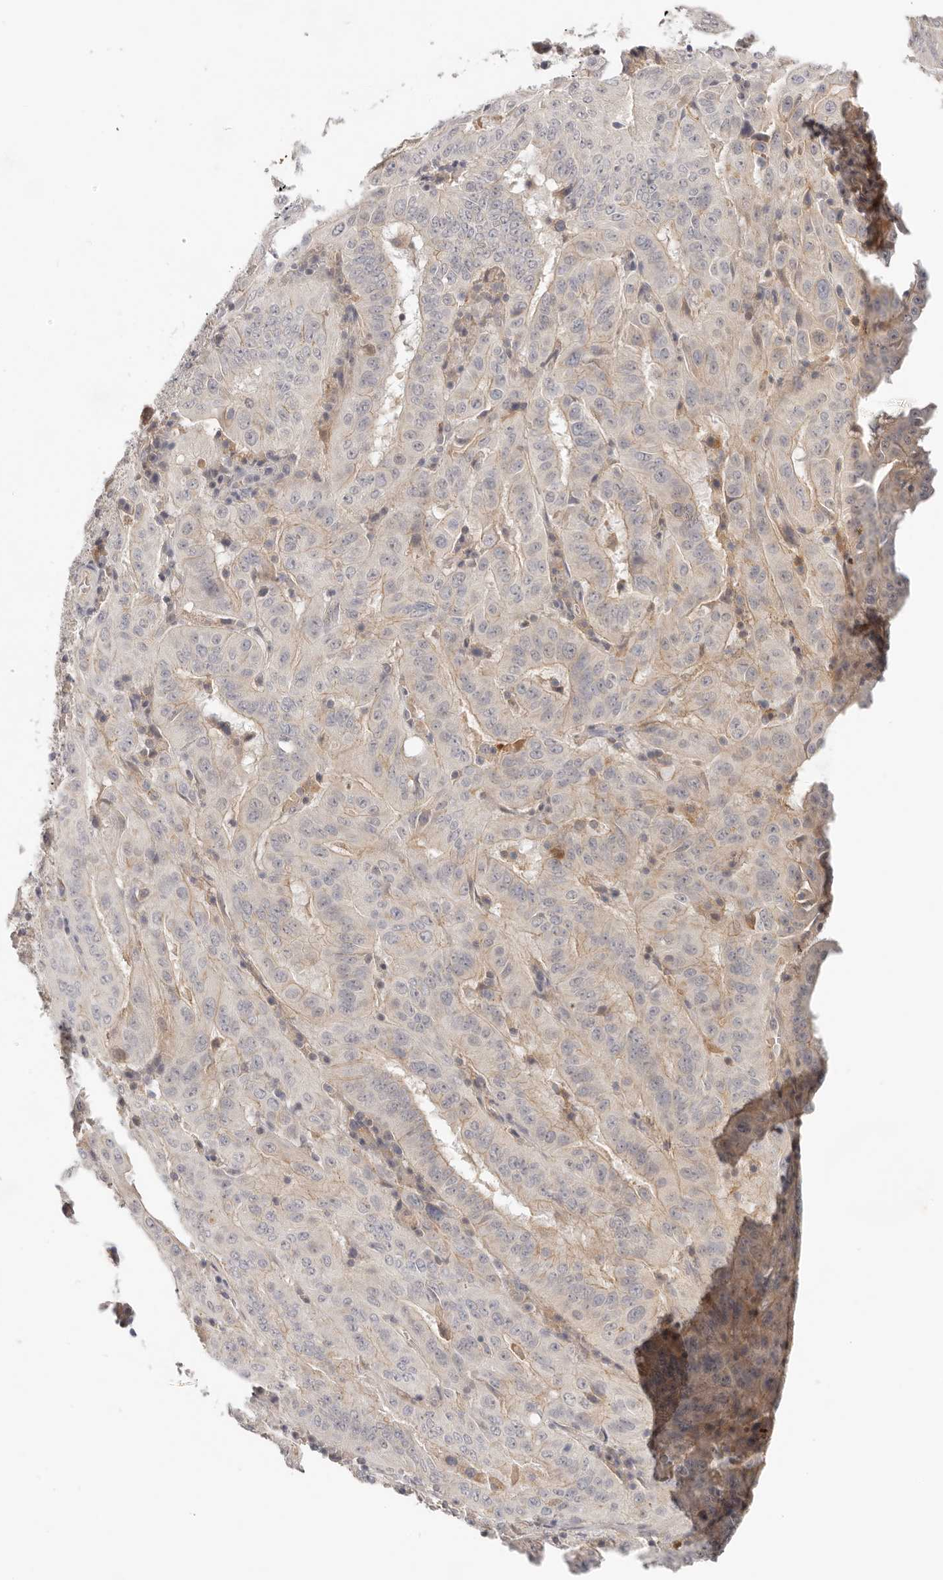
{"staining": {"intensity": "weak", "quantity": "<25%", "location": "cytoplasmic/membranous"}, "tissue": "pancreatic cancer", "cell_type": "Tumor cells", "image_type": "cancer", "snomed": [{"axis": "morphology", "description": "Adenocarcinoma, NOS"}, {"axis": "topography", "description": "Pancreas"}], "caption": "IHC histopathology image of neoplastic tissue: pancreatic cancer stained with DAB (3,3'-diaminobenzidine) reveals no significant protein expression in tumor cells.", "gene": "USP49", "patient": {"sex": "male", "age": 63}}